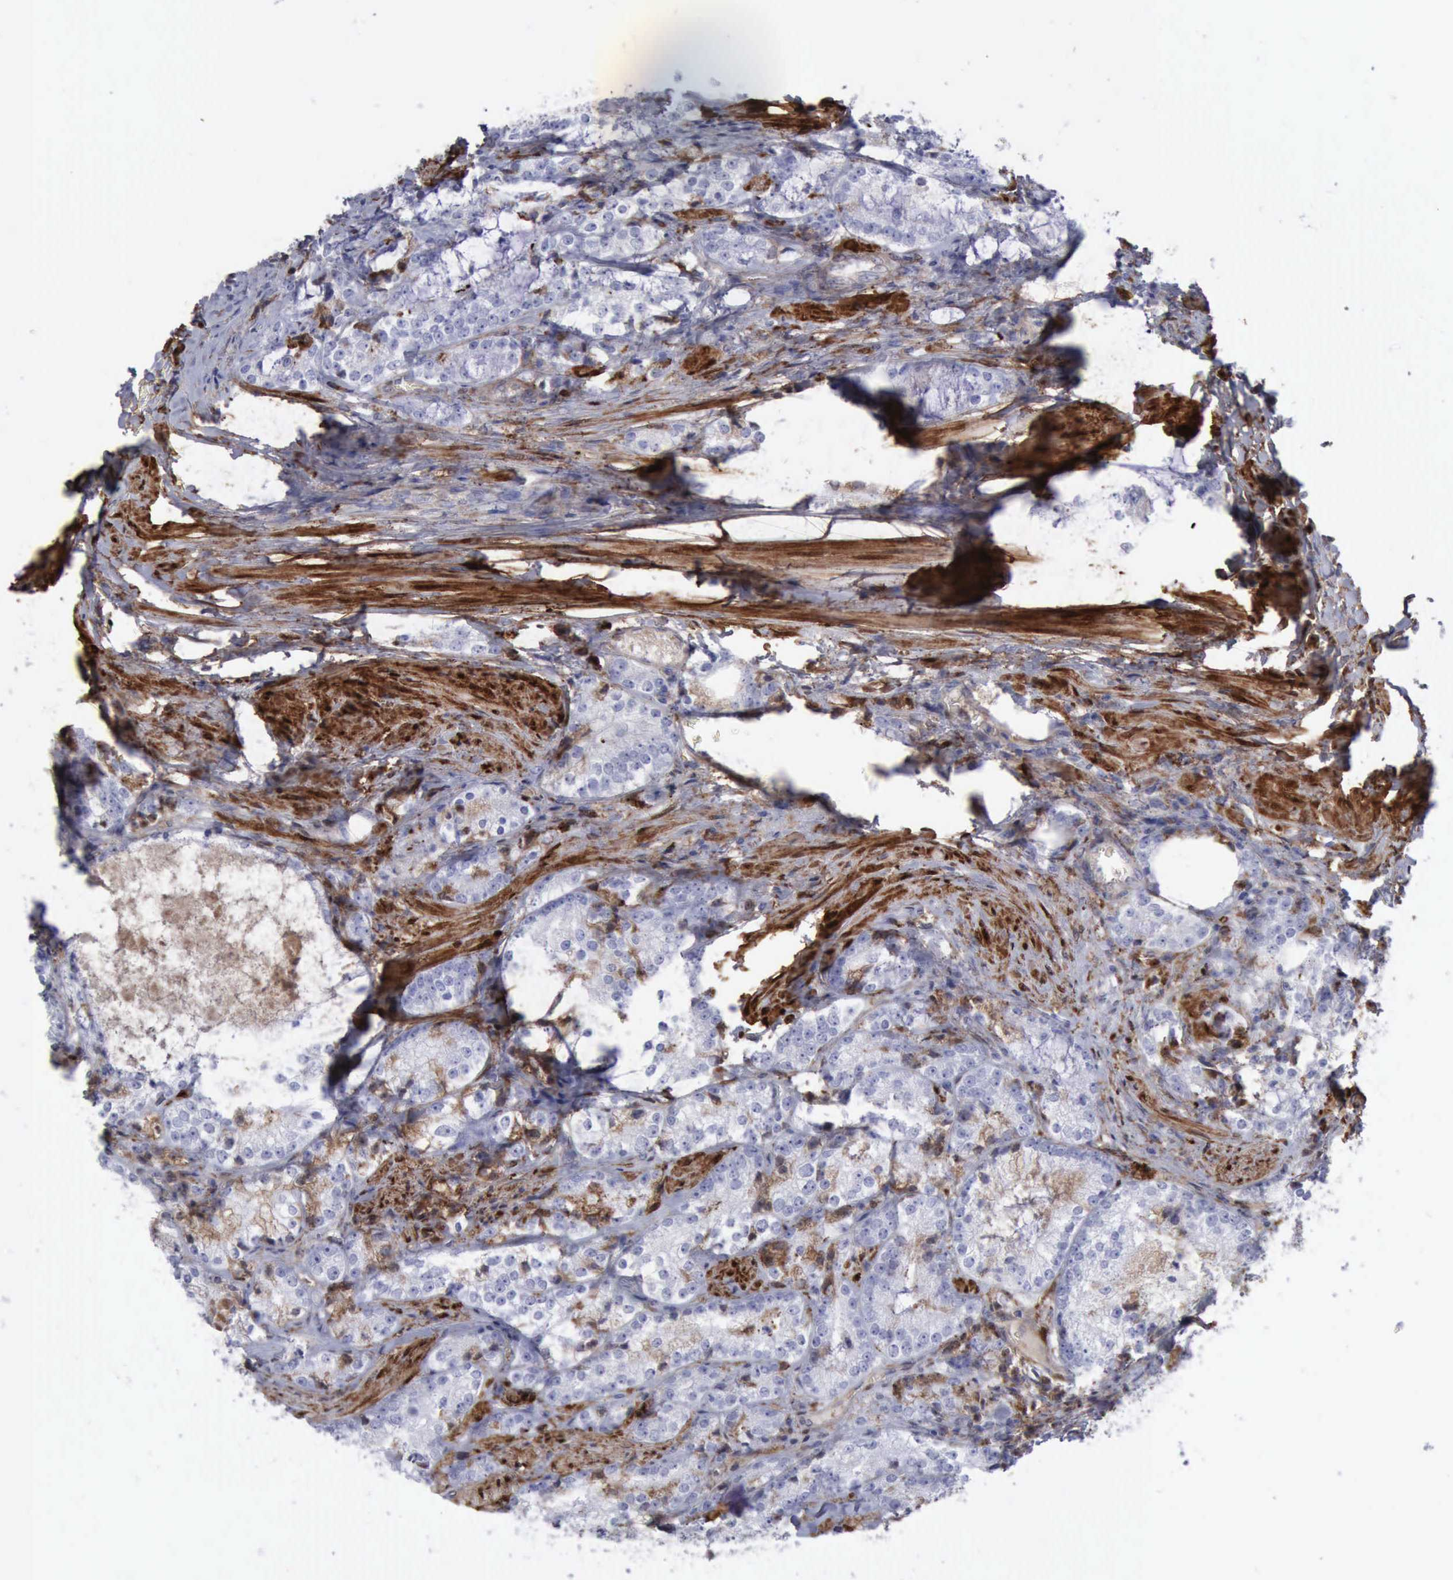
{"staining": {"intensity": "negative", "quantity": "none", "location": "none"}, "tissue": "prostate cancer", "cell_type": "Tumor cells", "image_type": "cancer", "snomed": [{"axis": "morphology", "description": "Adenocarcinoma, High grade"}, {"axis": "topography", "description": "Prostate"}], "caption": "High magnification brightfield microscopy of prostate high-grade adenocarcinoma stained with DAB (3,3'-diaminobenzidine) (brown) and counterstained with hematoxylin (blue): tumor cells show no significant staining.", "gene": "FHL1", "patient": {"sex": "male", "age": 63}}